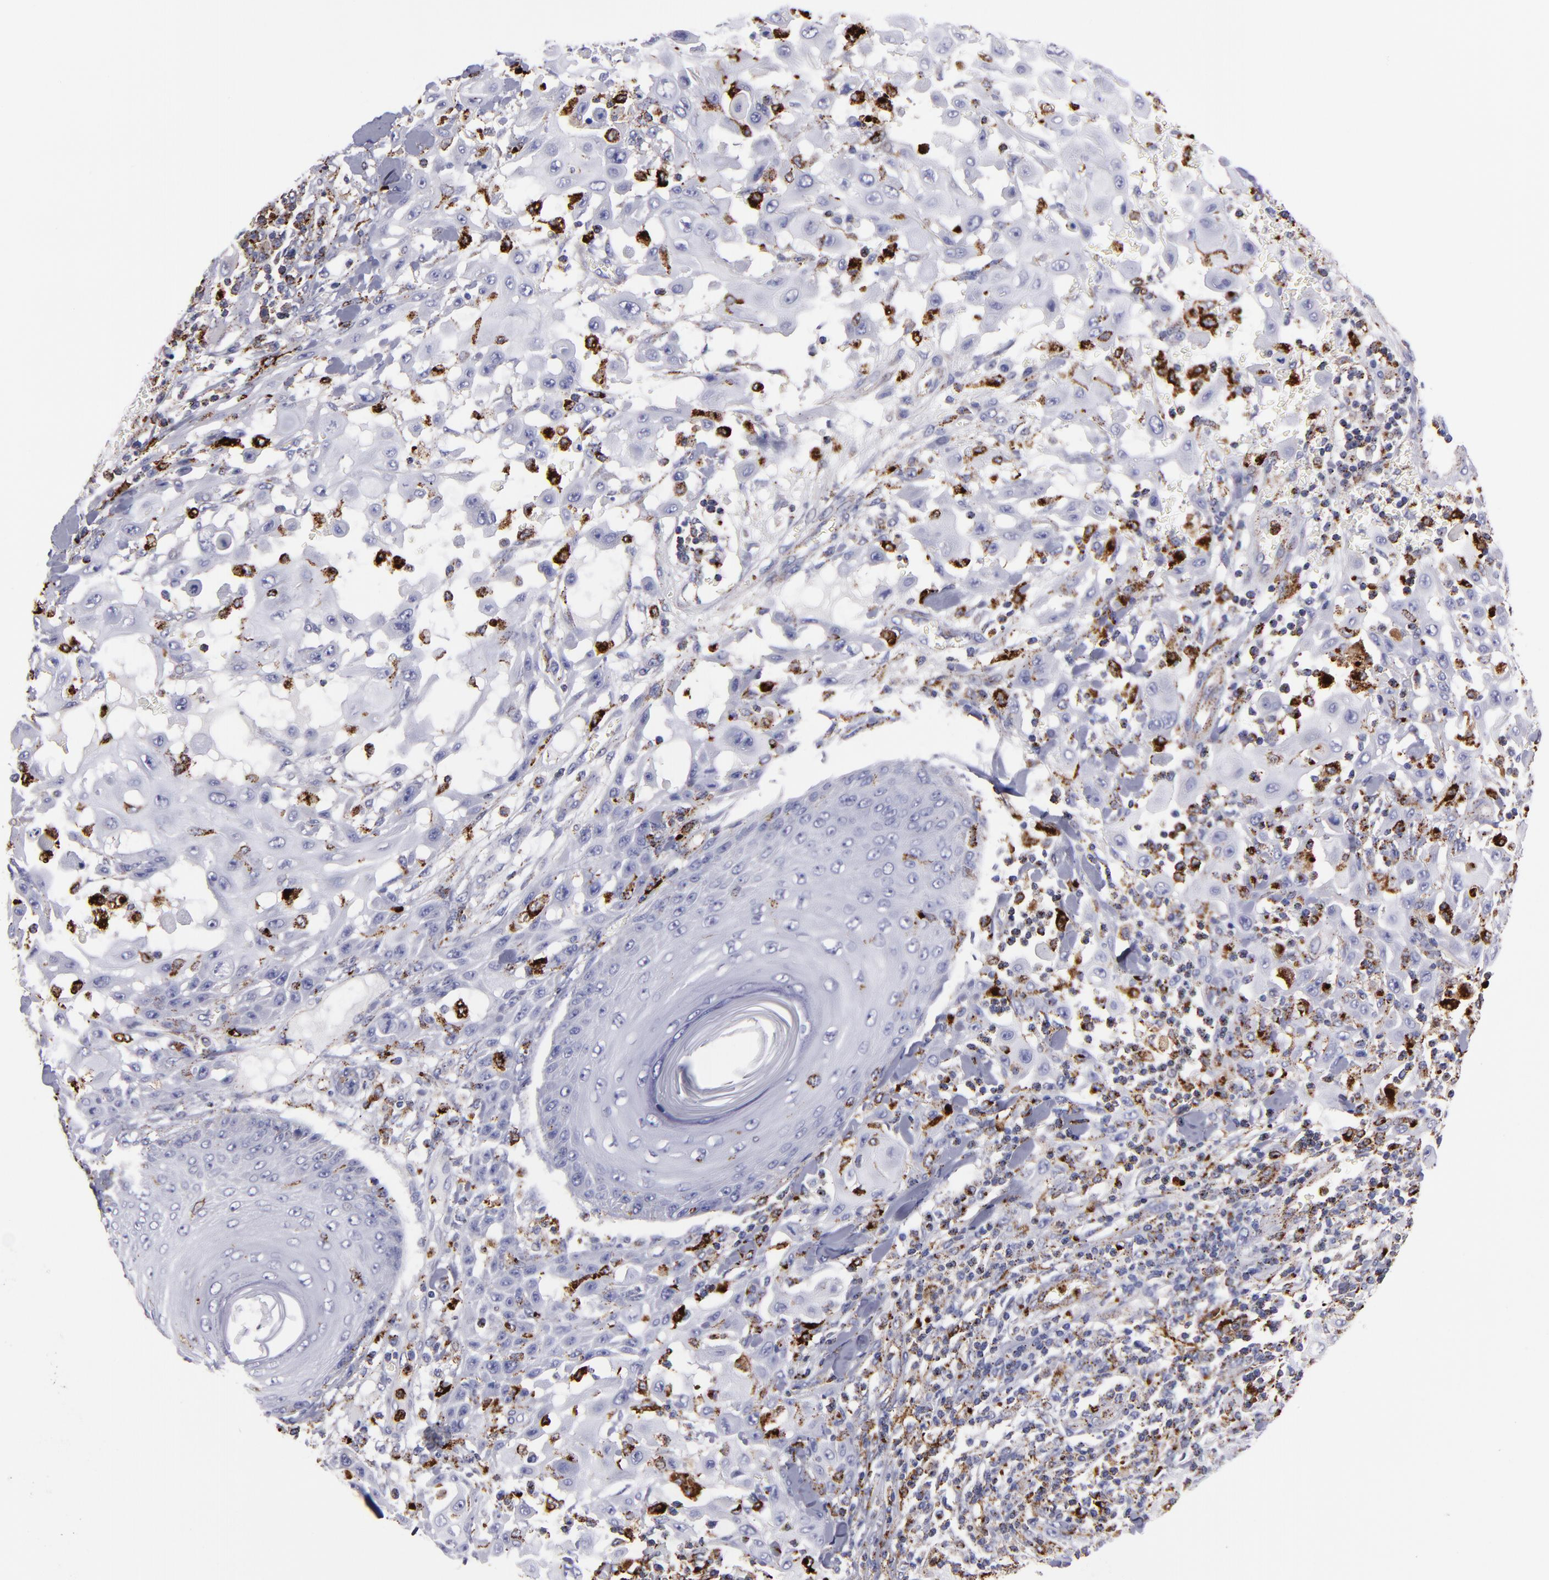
{"staining": {"intensity": "negative", "quantity": "none", "location": "none"}, "tissue": "skin cancer", "cell_type": "Tumor cells", "image_type": "cancer", "snomed": [{"axis": "morphology", "description": "Squamous cell carcinoma, NOS"}, {"axis": "topography", "description": "Skin"}], "caption": "Immunohistochemistry (IHC) of human skin cancer (squamous cell carcinoma) displays no expression in tumor cells. (Brightfield microscopy of DAB immunohistochemistry at high magnification).", "gene": "CTSS", "patient": {"sex": "male", "age": 24}}